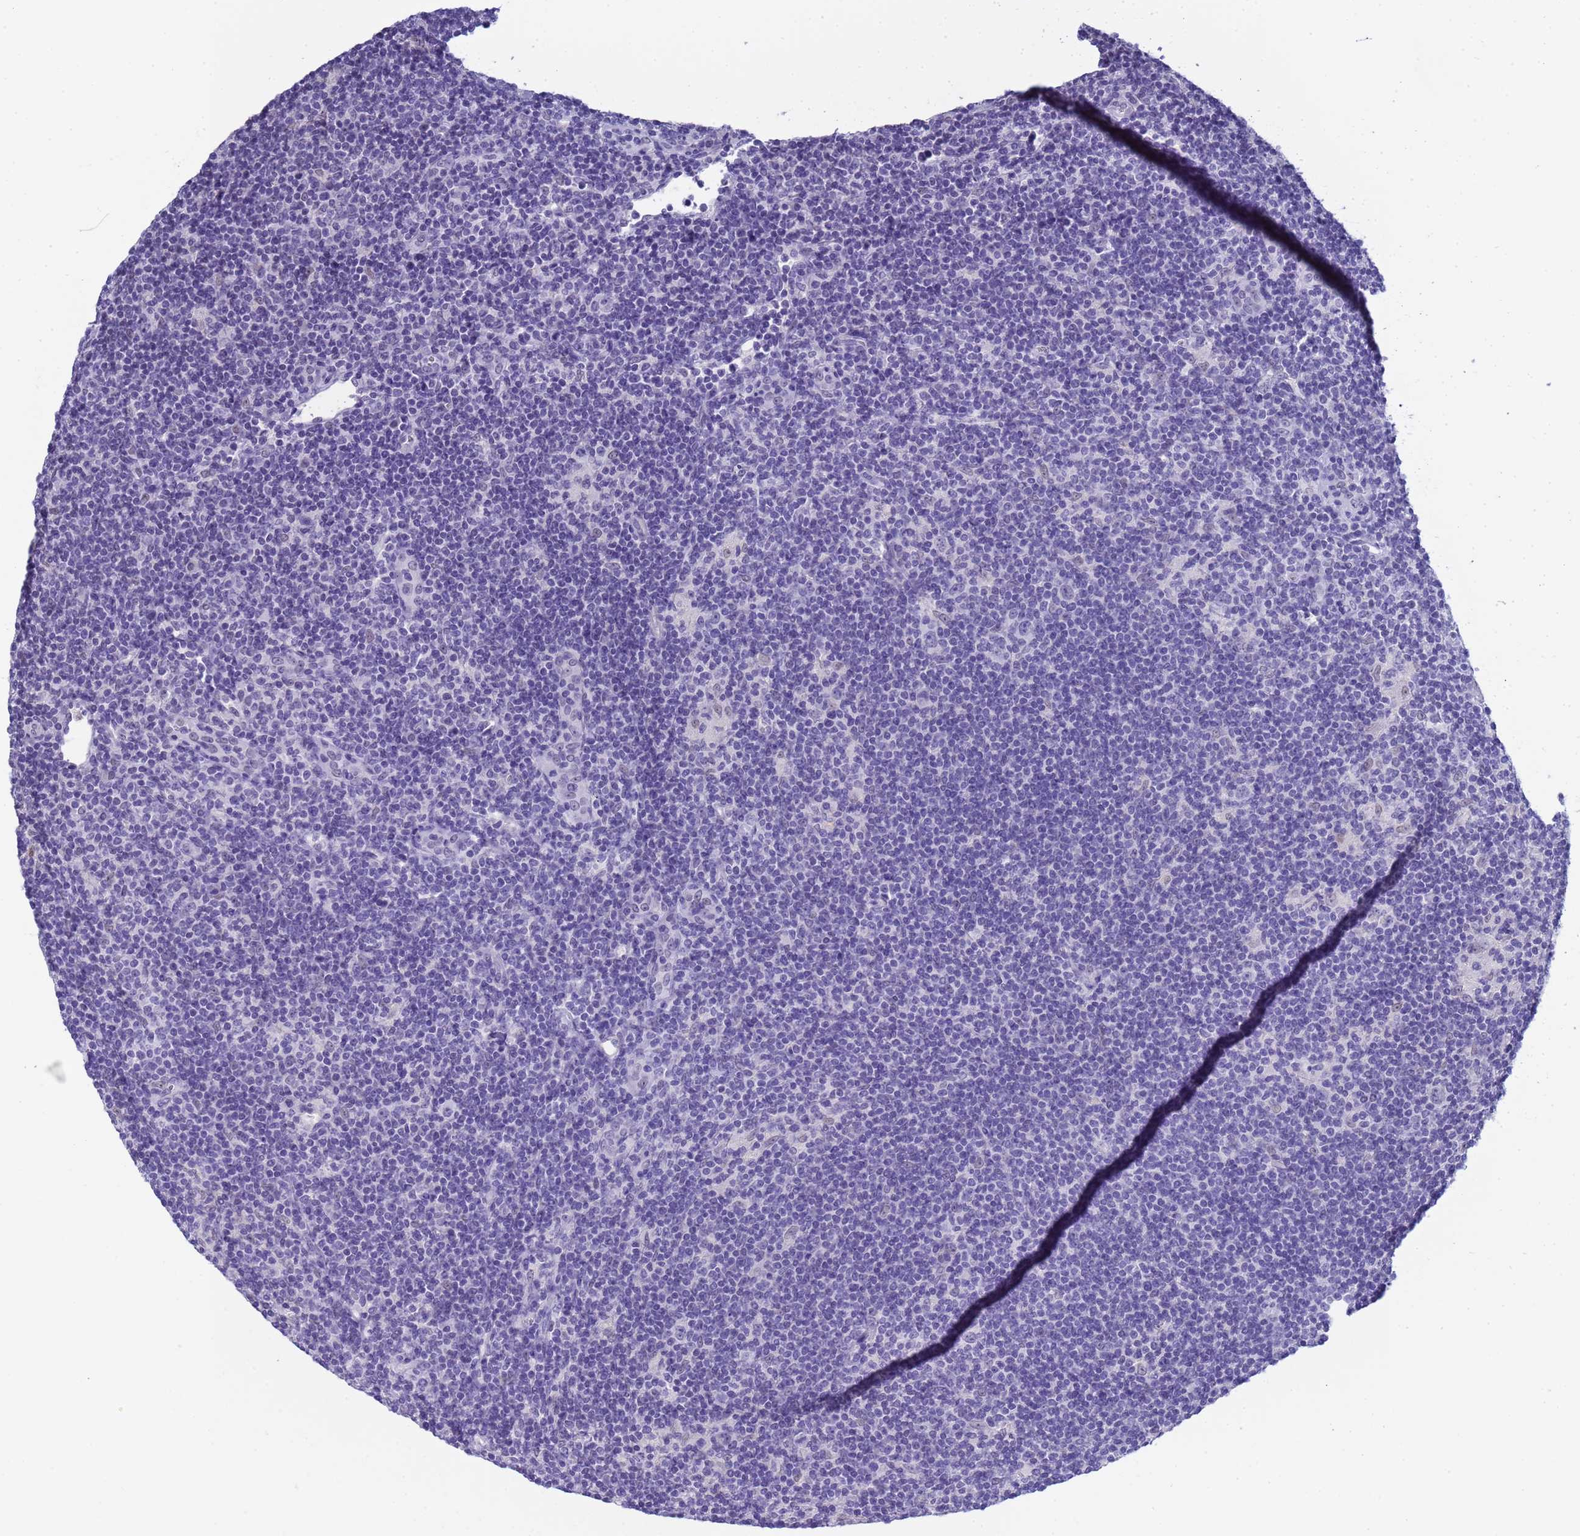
{"staining": {"intensity": "negative", "quantity": "none", "location": "none"}, "tissue": "lymphoma", "cell_type": "Tumor cells", "image_type": "cancer", "snomed": [{"axis": "morphology", "description": "Hodgkin's disease, NOS"}, {"axis": "topography", "description": "Lymph node"}], "caption": "Immunohistochemistry micrograph of neoplastic tissue: lymphoma stained with DAB (3,3'-diaminobenzidine) exhibits no significant protein staining in tumor cells.", "gene": "CTRC", "patient": {"sex": "female", "age": 57}}